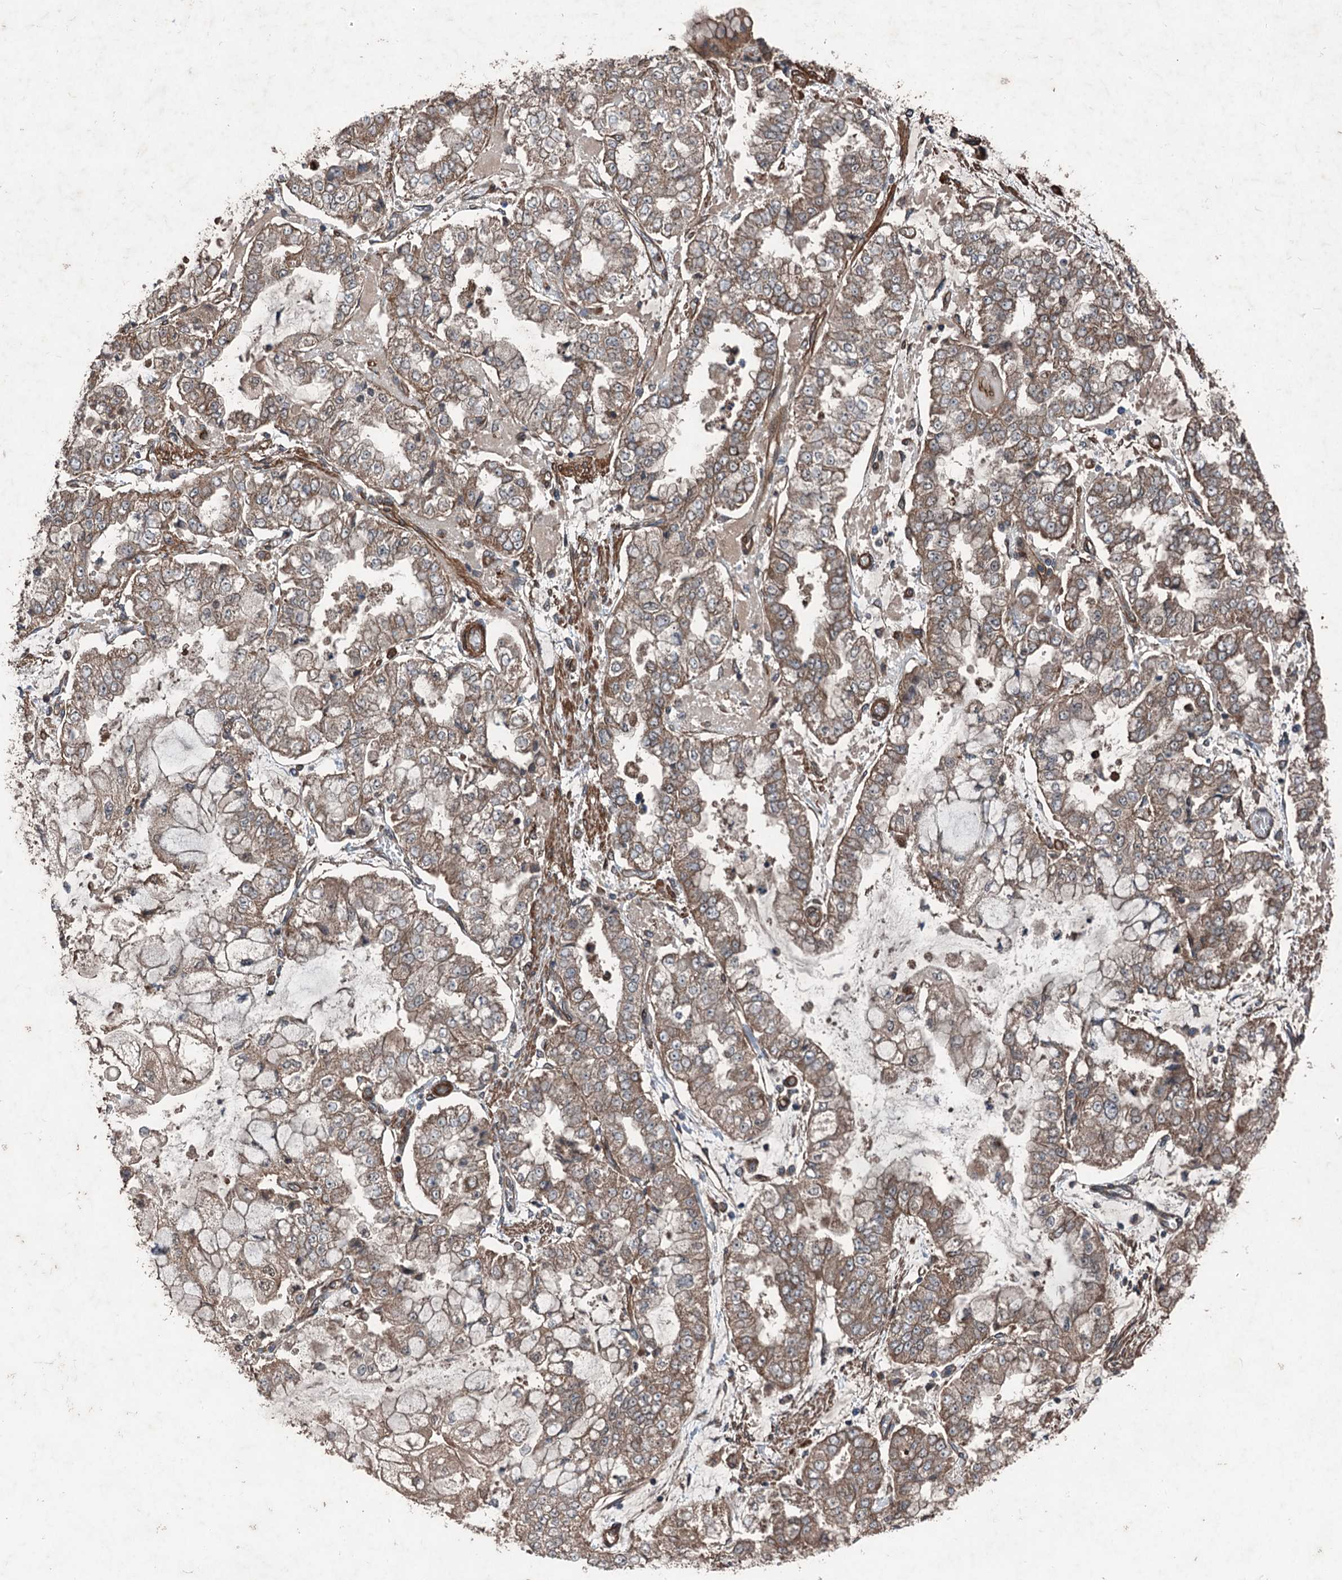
{"staining": {"intensity": "moderate", "quantity": ">75%", "location": "cytoplasmic/membranous"}, "tissue": "stomach cancer", "cell_type": "Tumor cells", "image_type": "cancer", "snomed": [{"axis": "morphology", "description": "Adenocarcinoma, NOS"}, {"axis": "topography", "description": "Stomach"}], "caption": "Immunohistochemical staining of human stomach cancer reveals medium levels of moderate cytoplasmic/membranous protein positivity in approximately >75% of tumor cells.", "gene": "RNF214", "patient": {"sex": "male", "age": 76}}